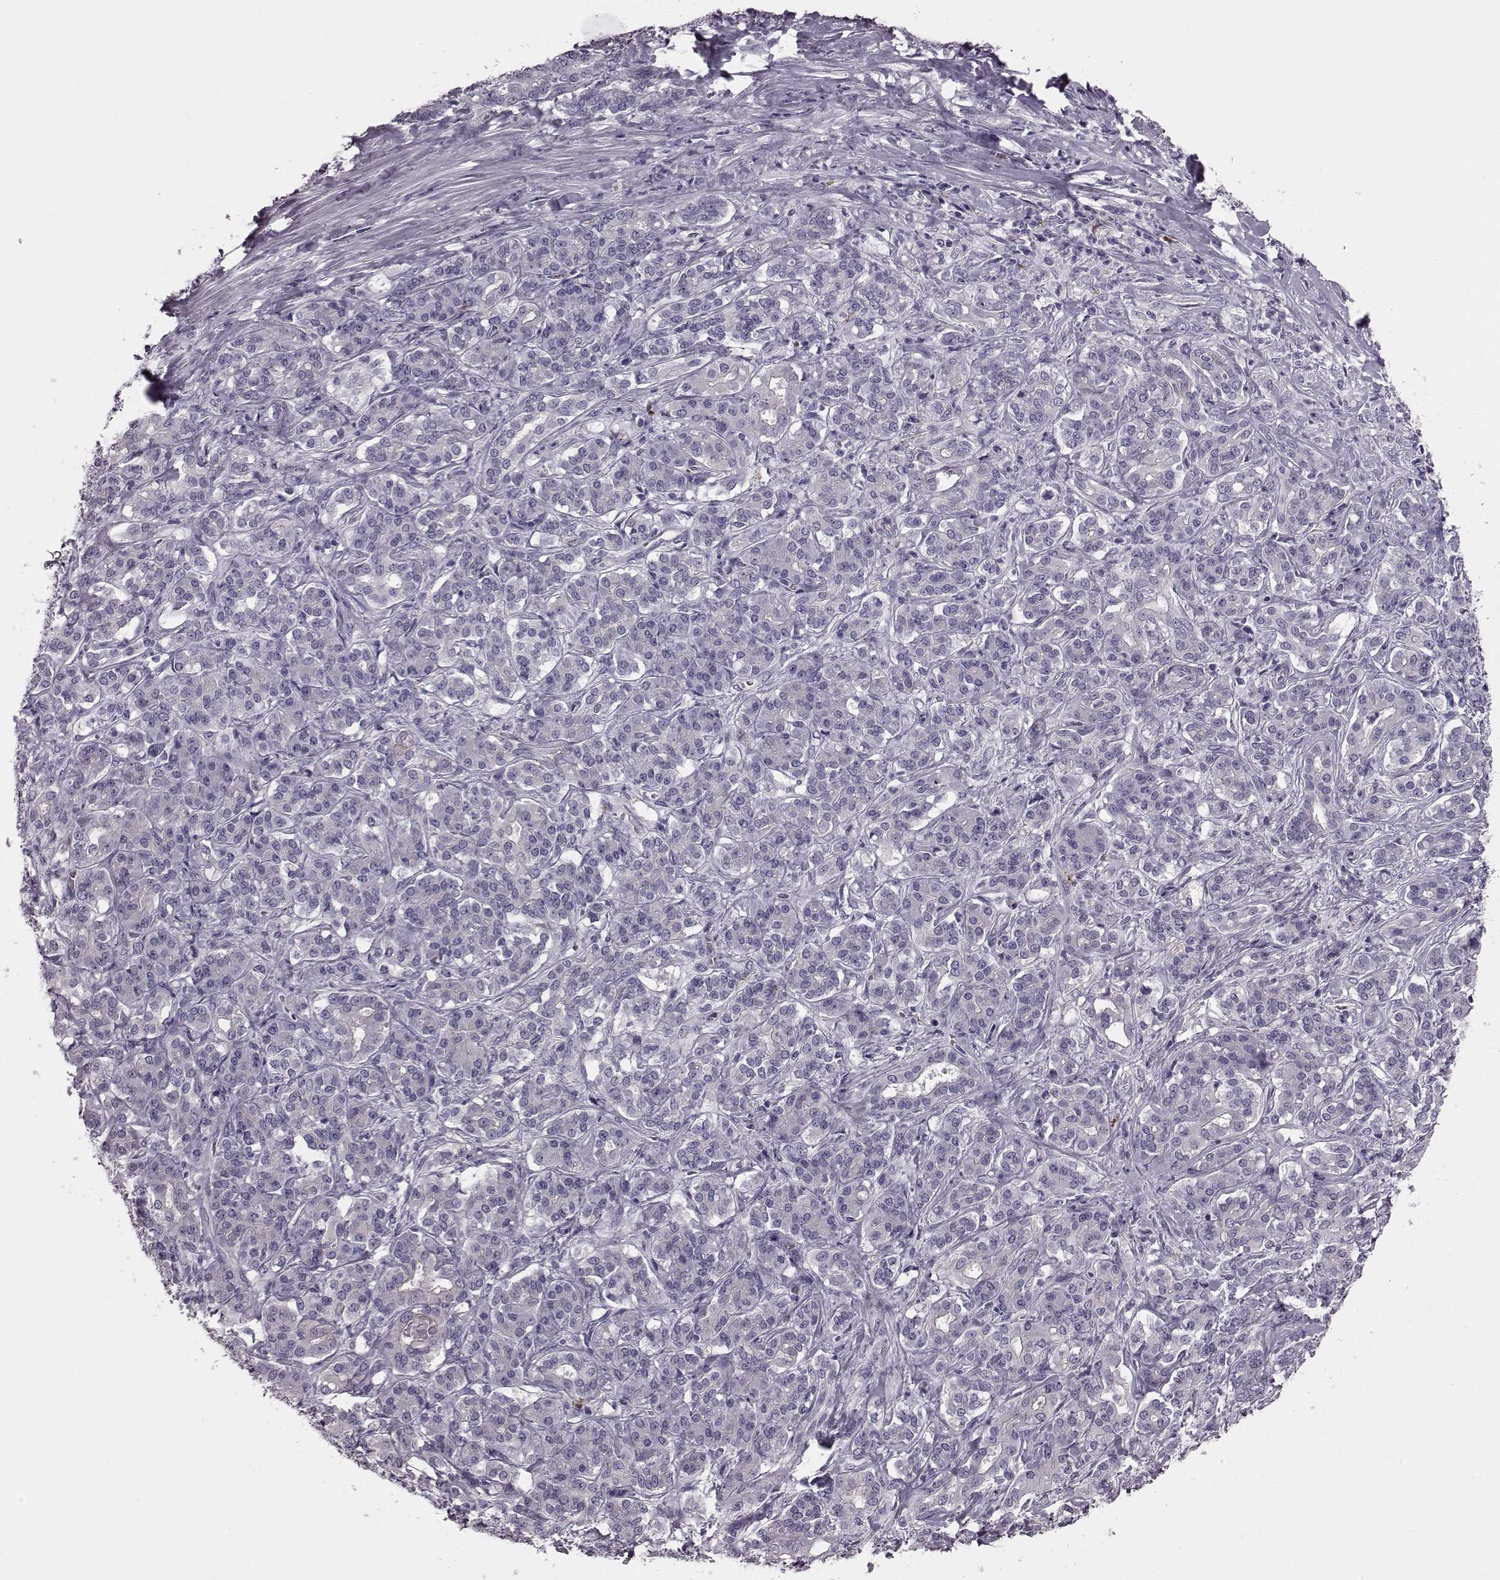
{"staining": {"intensity": "negative", "quantity": "none", "location": "none"}, "tissue": "pancreatic cancer", "cell_type": "Tumor cells", "image_type": "cancer", "snomed": [{"axis": "morphology", "description": "Normal tissue, NOS"}, {"axis": "morphology", "description": "Inflammation, NOS"}, {"axis": "morphology", "description": "Adenocarcinoma, NOS"}, {"axis": "topography", "description": "Pancreas"}], "caption": "The photomicrograph reveals no significant positivity in tumor cells of adenocarcinoma (pancreatic).", "gene": "SNTG1", "patient": {"sex": "male", "age": 57}}